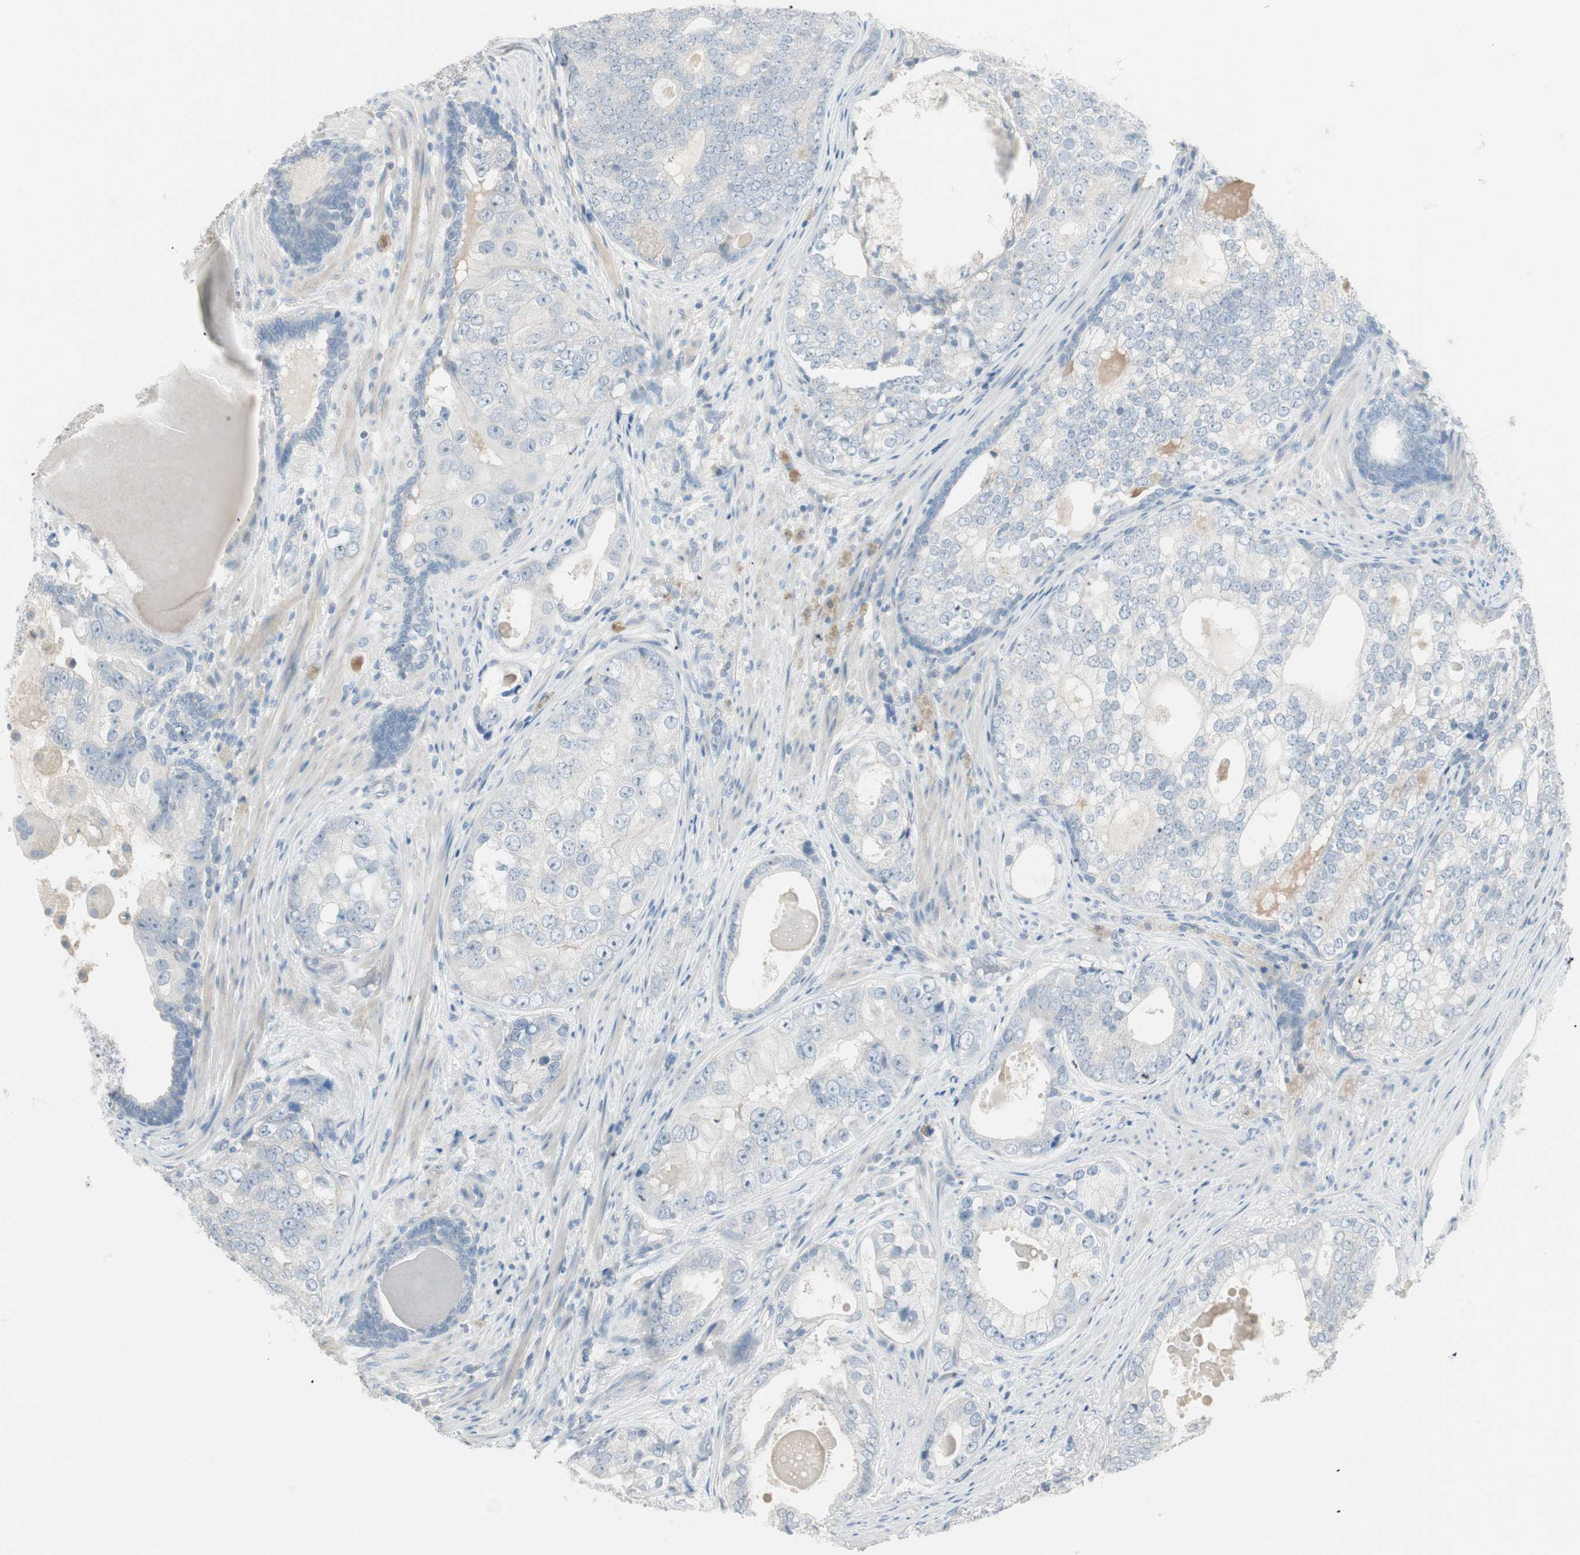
{"staining": {"intensity": "negative", "quantity": "none", "location": "none"}, "tissue": "prostate cancer", "cell_type": "Tumor cells", "image_type": "cancer", "snomed": [{"axis": "morphology", "description": "Adenocarcinoma, High grade"}, {"axis": "topography", "description": "Prostate"}], "caption": "DAB (3,3'-diaminobenzidine) immunohistochemical staining of human prostate high-grade adenocarcinoma shows no significant staining in tumor cells.", "gene": "ITLN2", "patient": {"sex": "male", "age": 66}}